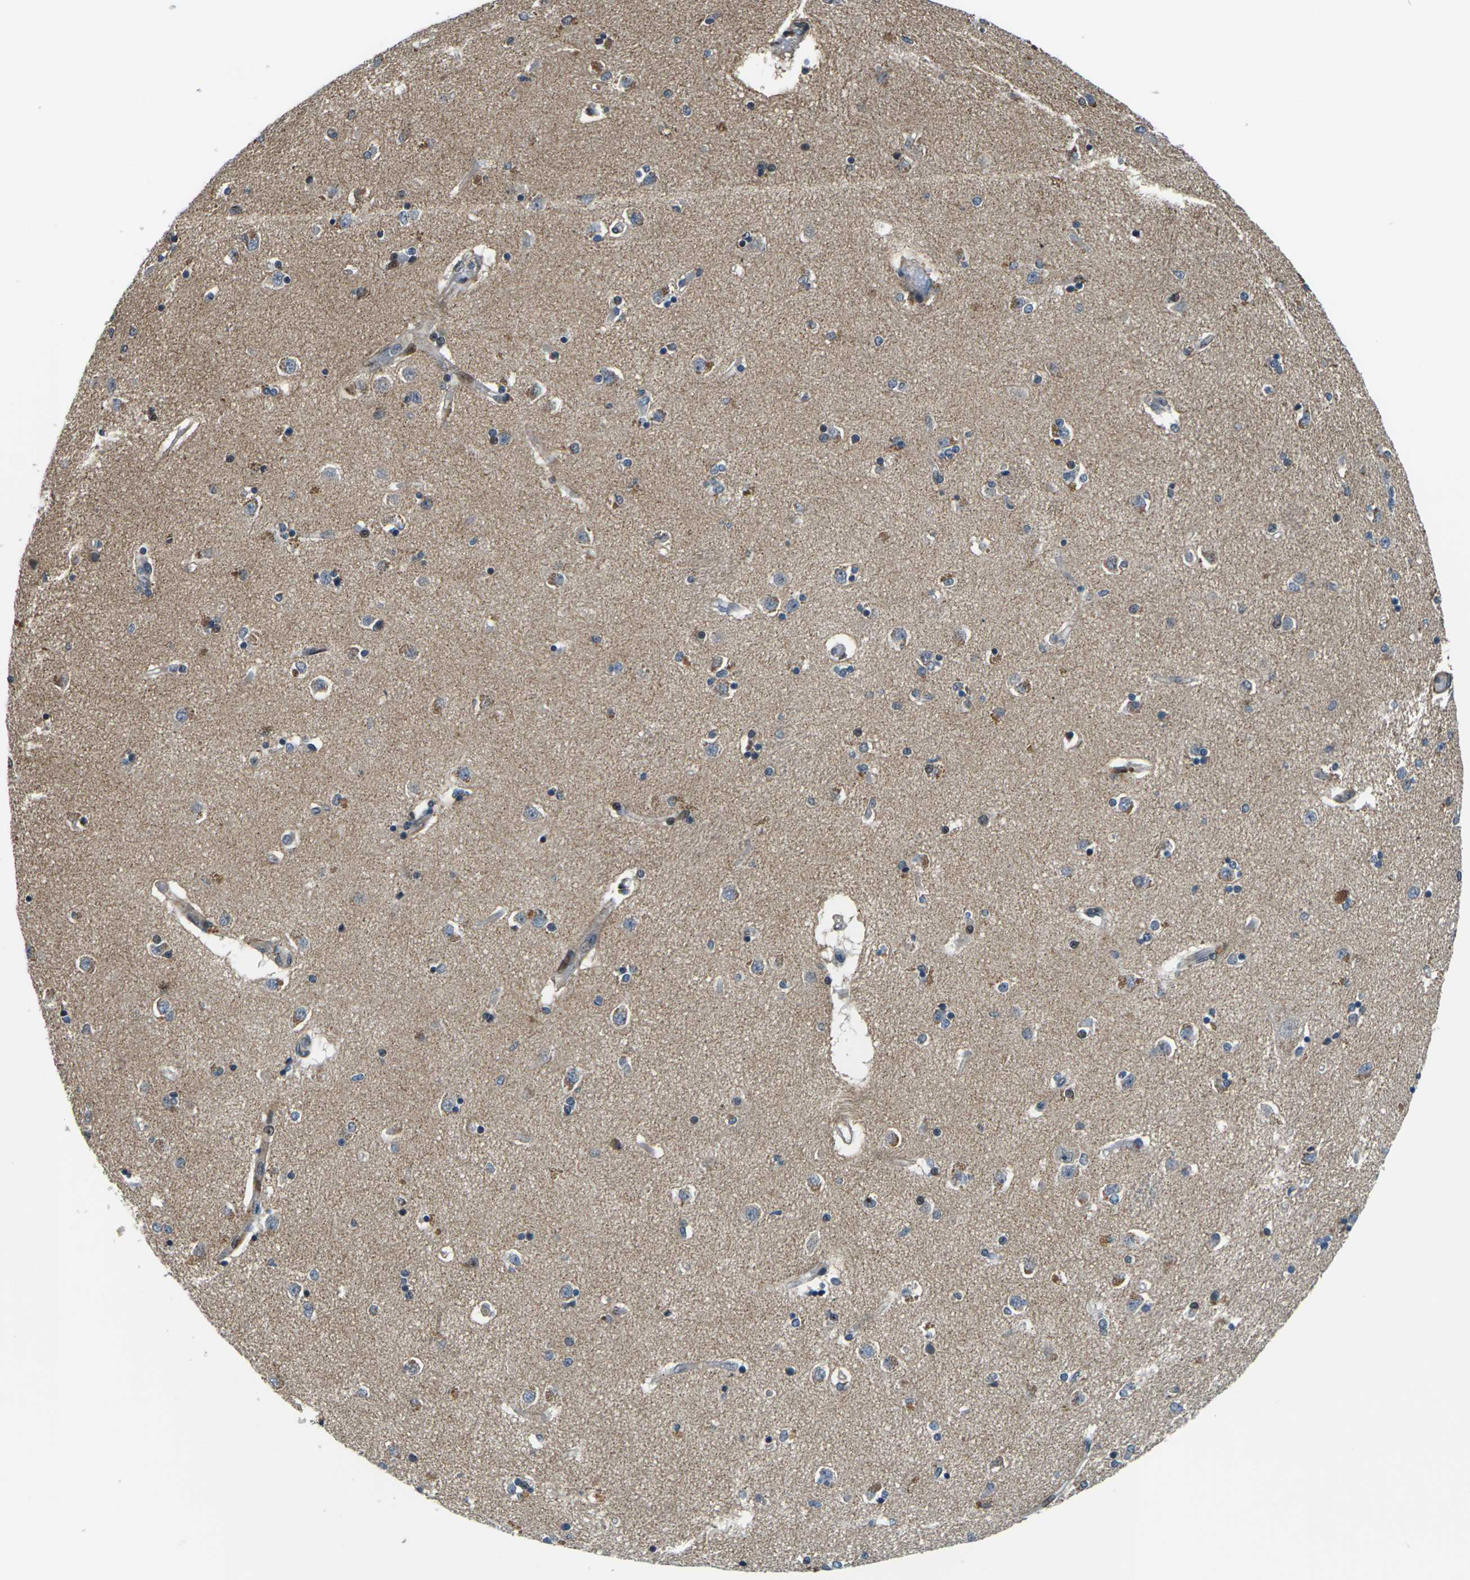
{"staining": {"intensity": "weak", "quantity": "<25%", "location": "cytoplasmic/membranous"}, "tissue": "caudate", "cell_type": "Glial cells", "image_type": "normal", "snomed": [{"axis": "morphology", "description": "Normal tissue, NOS"}, {"axis": "topography", "description": "Lateral ventricle wall"}], "caption": "The histopathology image shows no staining of glial cells in benign caudate.", "gene": "SLC13A3", "patient": {"sex": "female", "age": 54}}